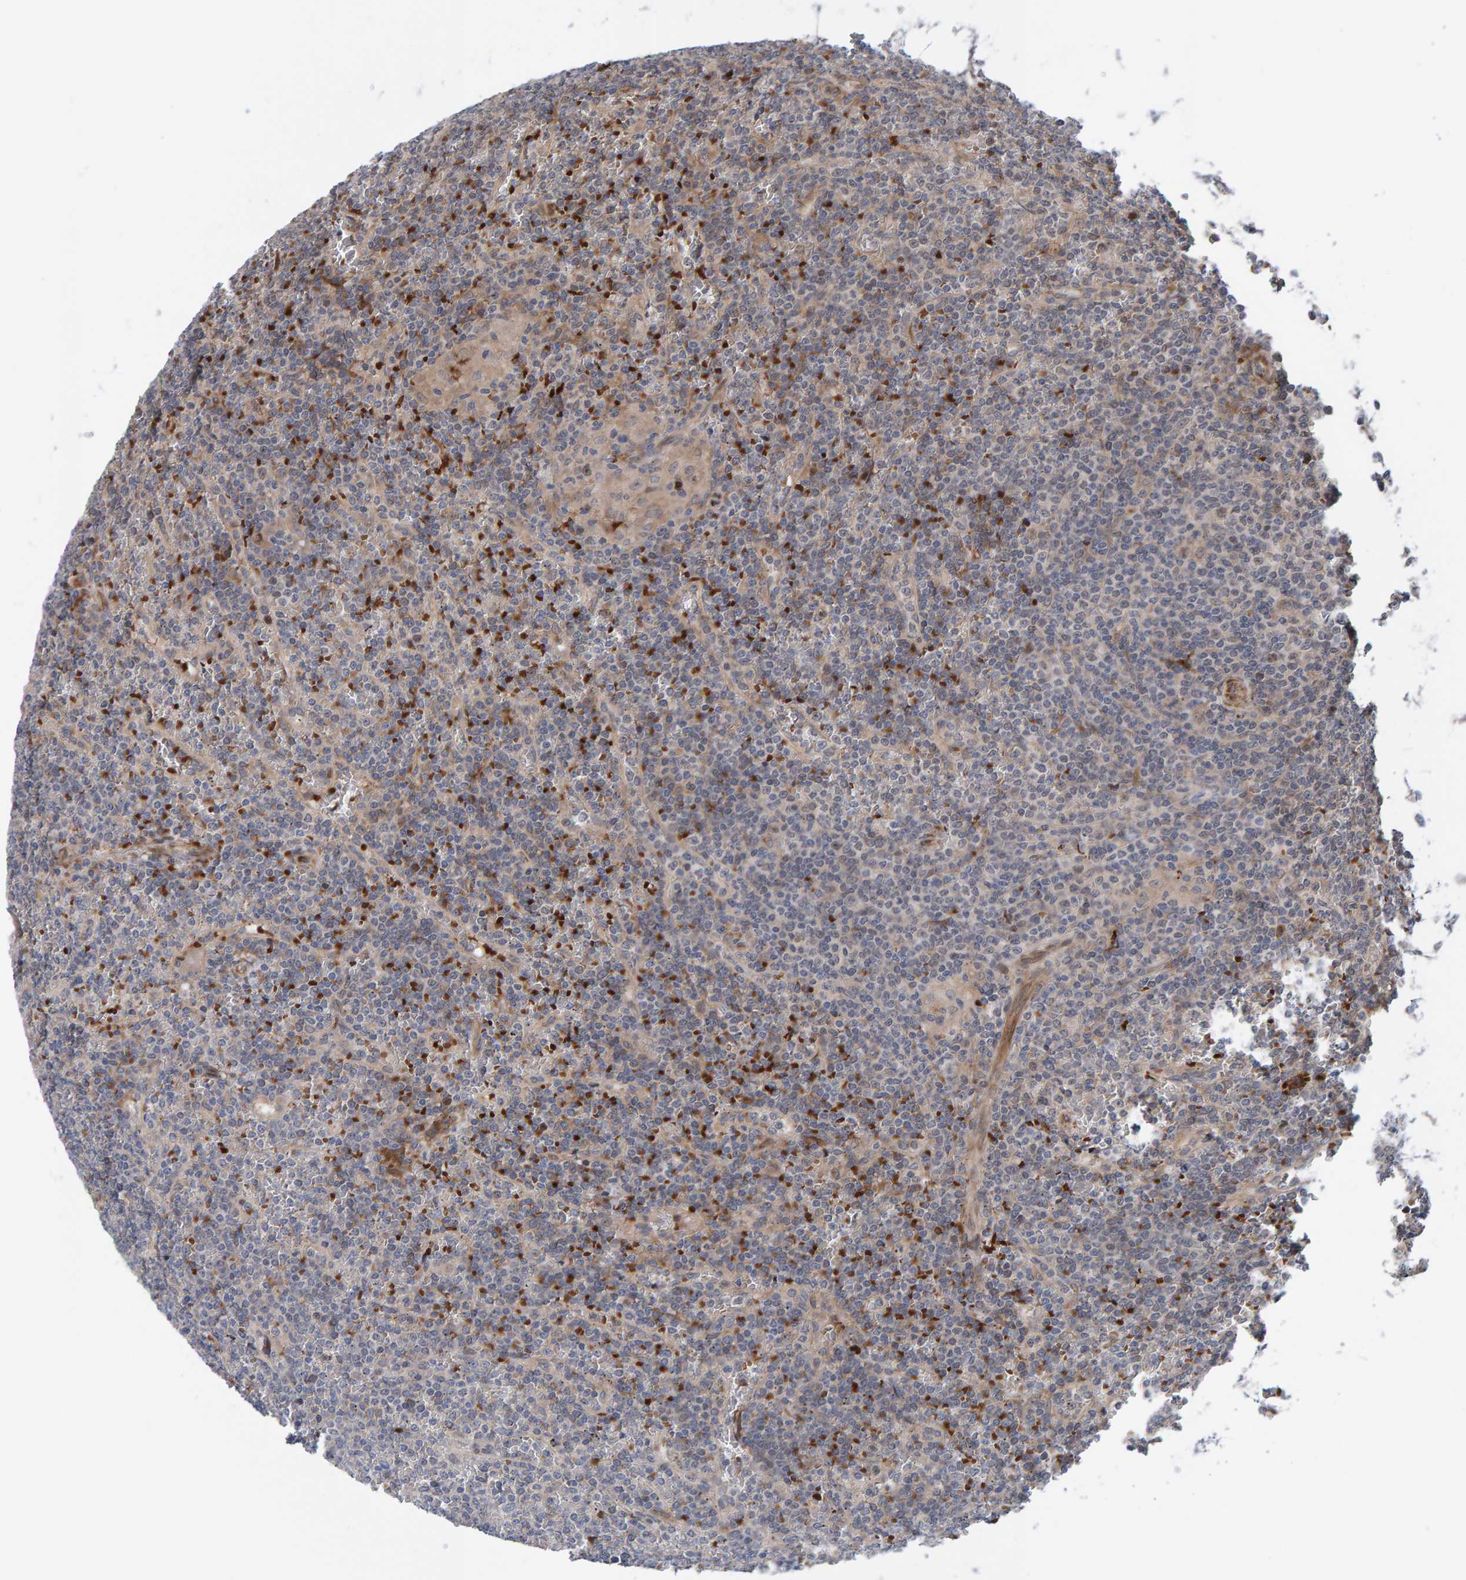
{"staining": {"intensity": "negative", "quantity": "none", "location": "none"}, "tissue": "lymphoma", "cell_type": "Tumor cells", "image_type": "cancer", "snomed": [{"axis": "morphology", "description": "Malignant lymphoma, non-Hodgkin's type, Low grade"}, {"axis": "topography", "description": "Spleen"}], "caption": "Immunohistochemical staining of human lymphoma demonstrates no significant expression in tumor cells.", "gene": "MFSD6L", "patient": {"sex": "female", "age": 19}}